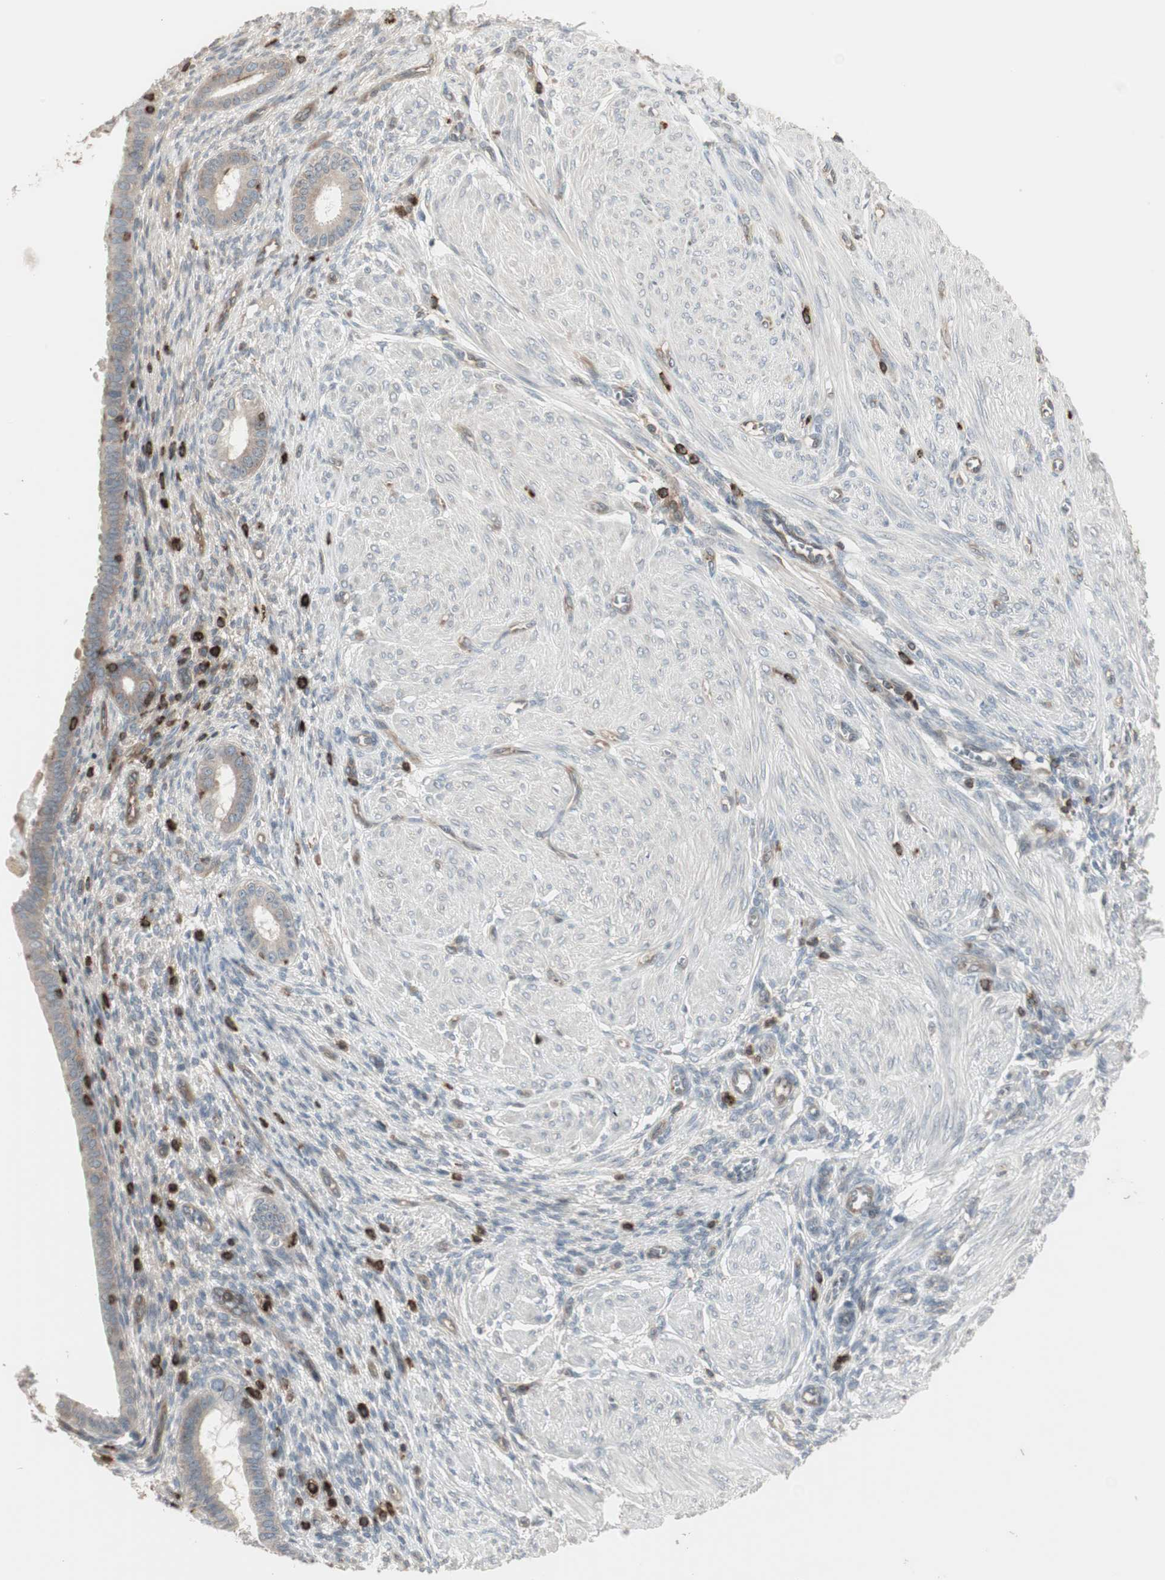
{"staining": {"intensity": "negative", "quantity": "none", "location": "none"}, "tissue": "endometrium", "cell_type": "Cells in endometrial stroma", "image_type": "normal", "snomed": [{"axis": "morphology", "description": "Normal tissue, NOS"}, {"axis": "topography", "description": "Endometrium"}], "caption": "This histopathology image is of benign endometrium stained with IHC to label a protein in brown with the nuclei are counter-stained blue. There is no expression in cells in endometrial stroma.", "gene": "ARHGEF1", "patient": {"sex": "female", "age": 72}}